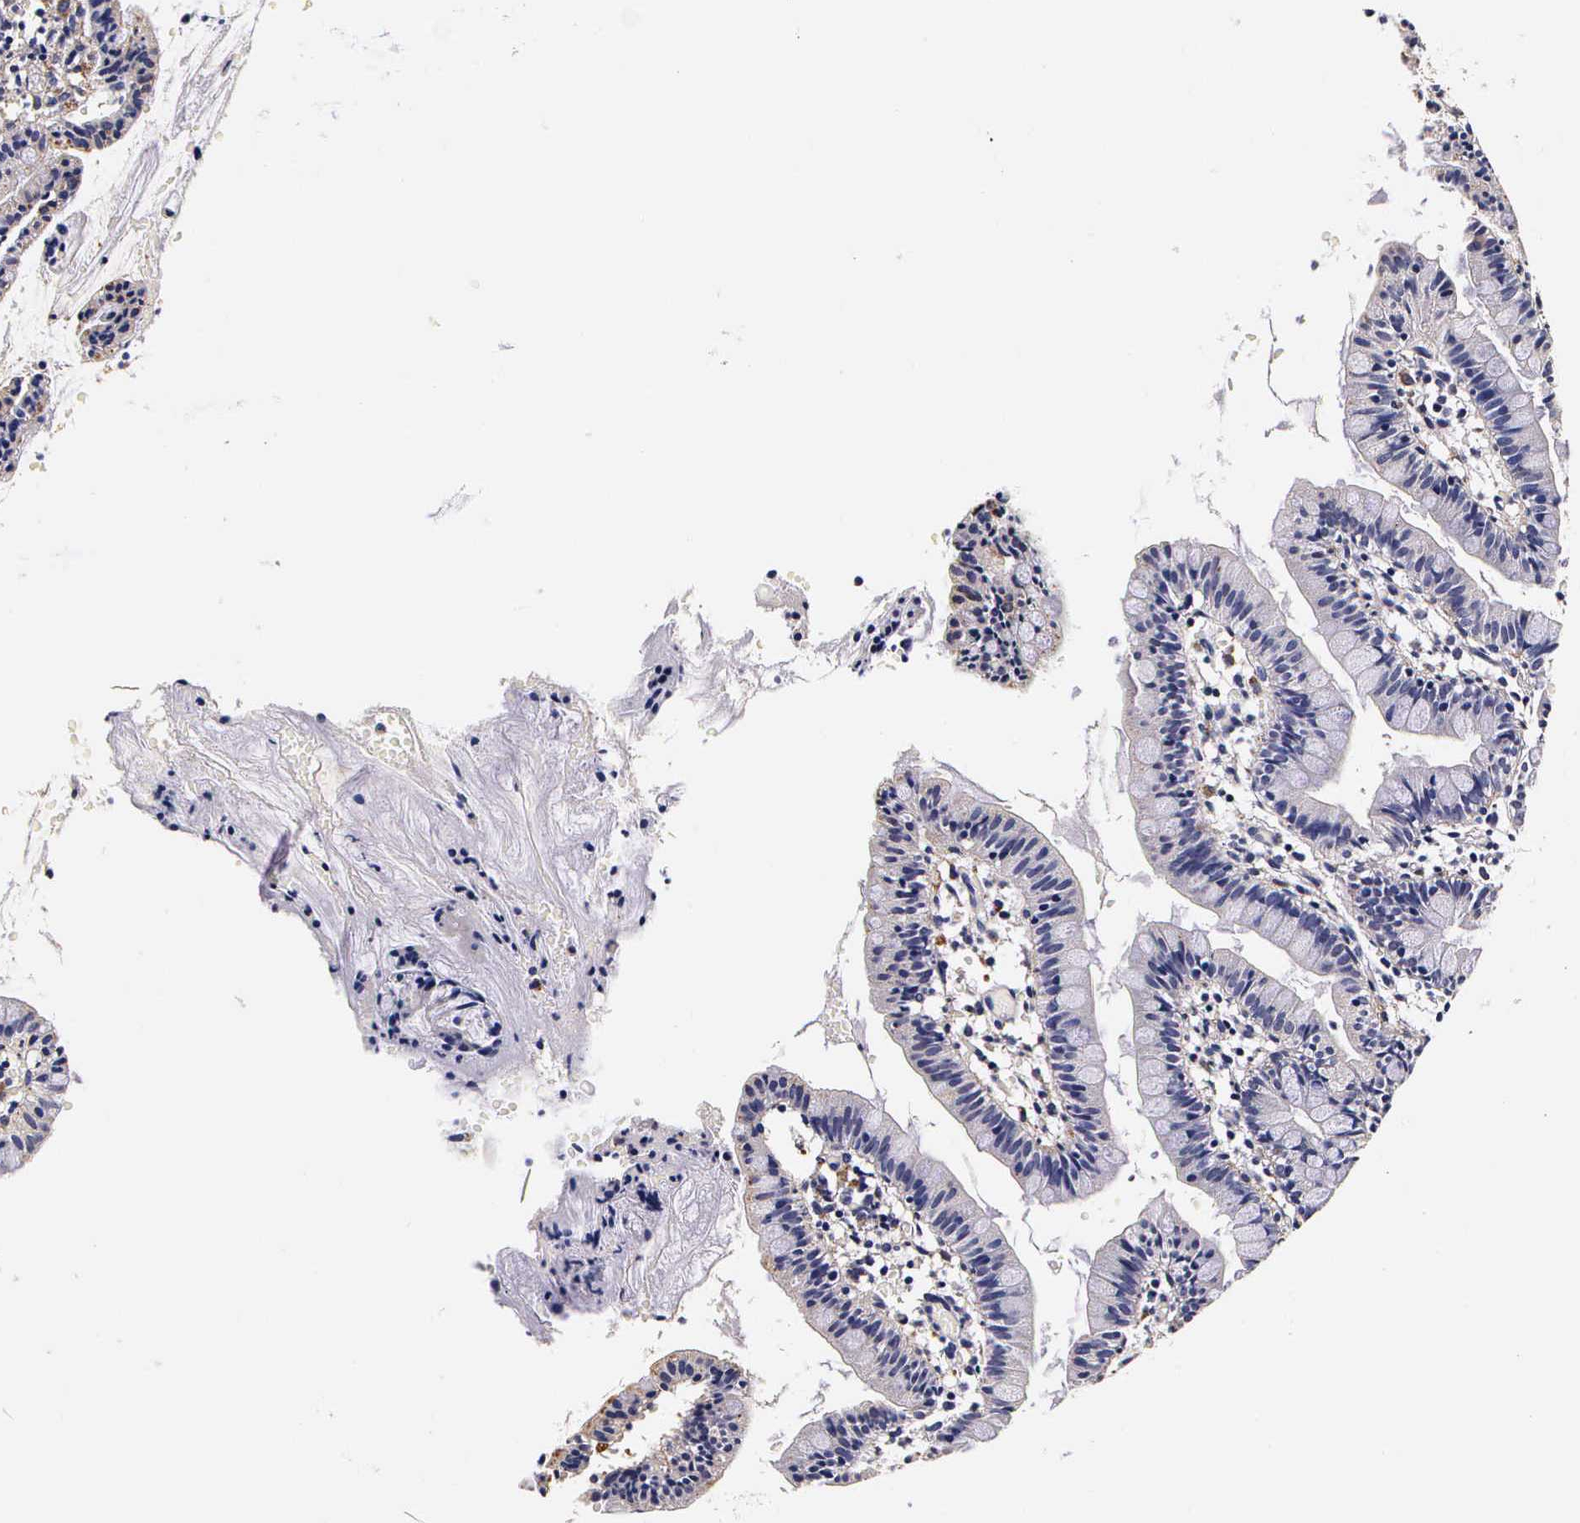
{"staining": {"intensity": "weak", "quantity": "<25%", "location": "cytoplasmic/membranous"}, "tissue": "small intestine", "cell_type": "Glandular cells", "image_type": "normal", "snomed": [{"axis": "morphology", "description": "Normal tissue, NOS"}, {"axis": "topography", "description": "Small intestine"}], "caption": "High power microscopy histopathology image of an immunohistochemistry (IHC) image of unremarkable small intestine, revealing no significant staining in glandular cells.", "gene": "CTSB", "patient": {"sex": "male", "age": 1}}